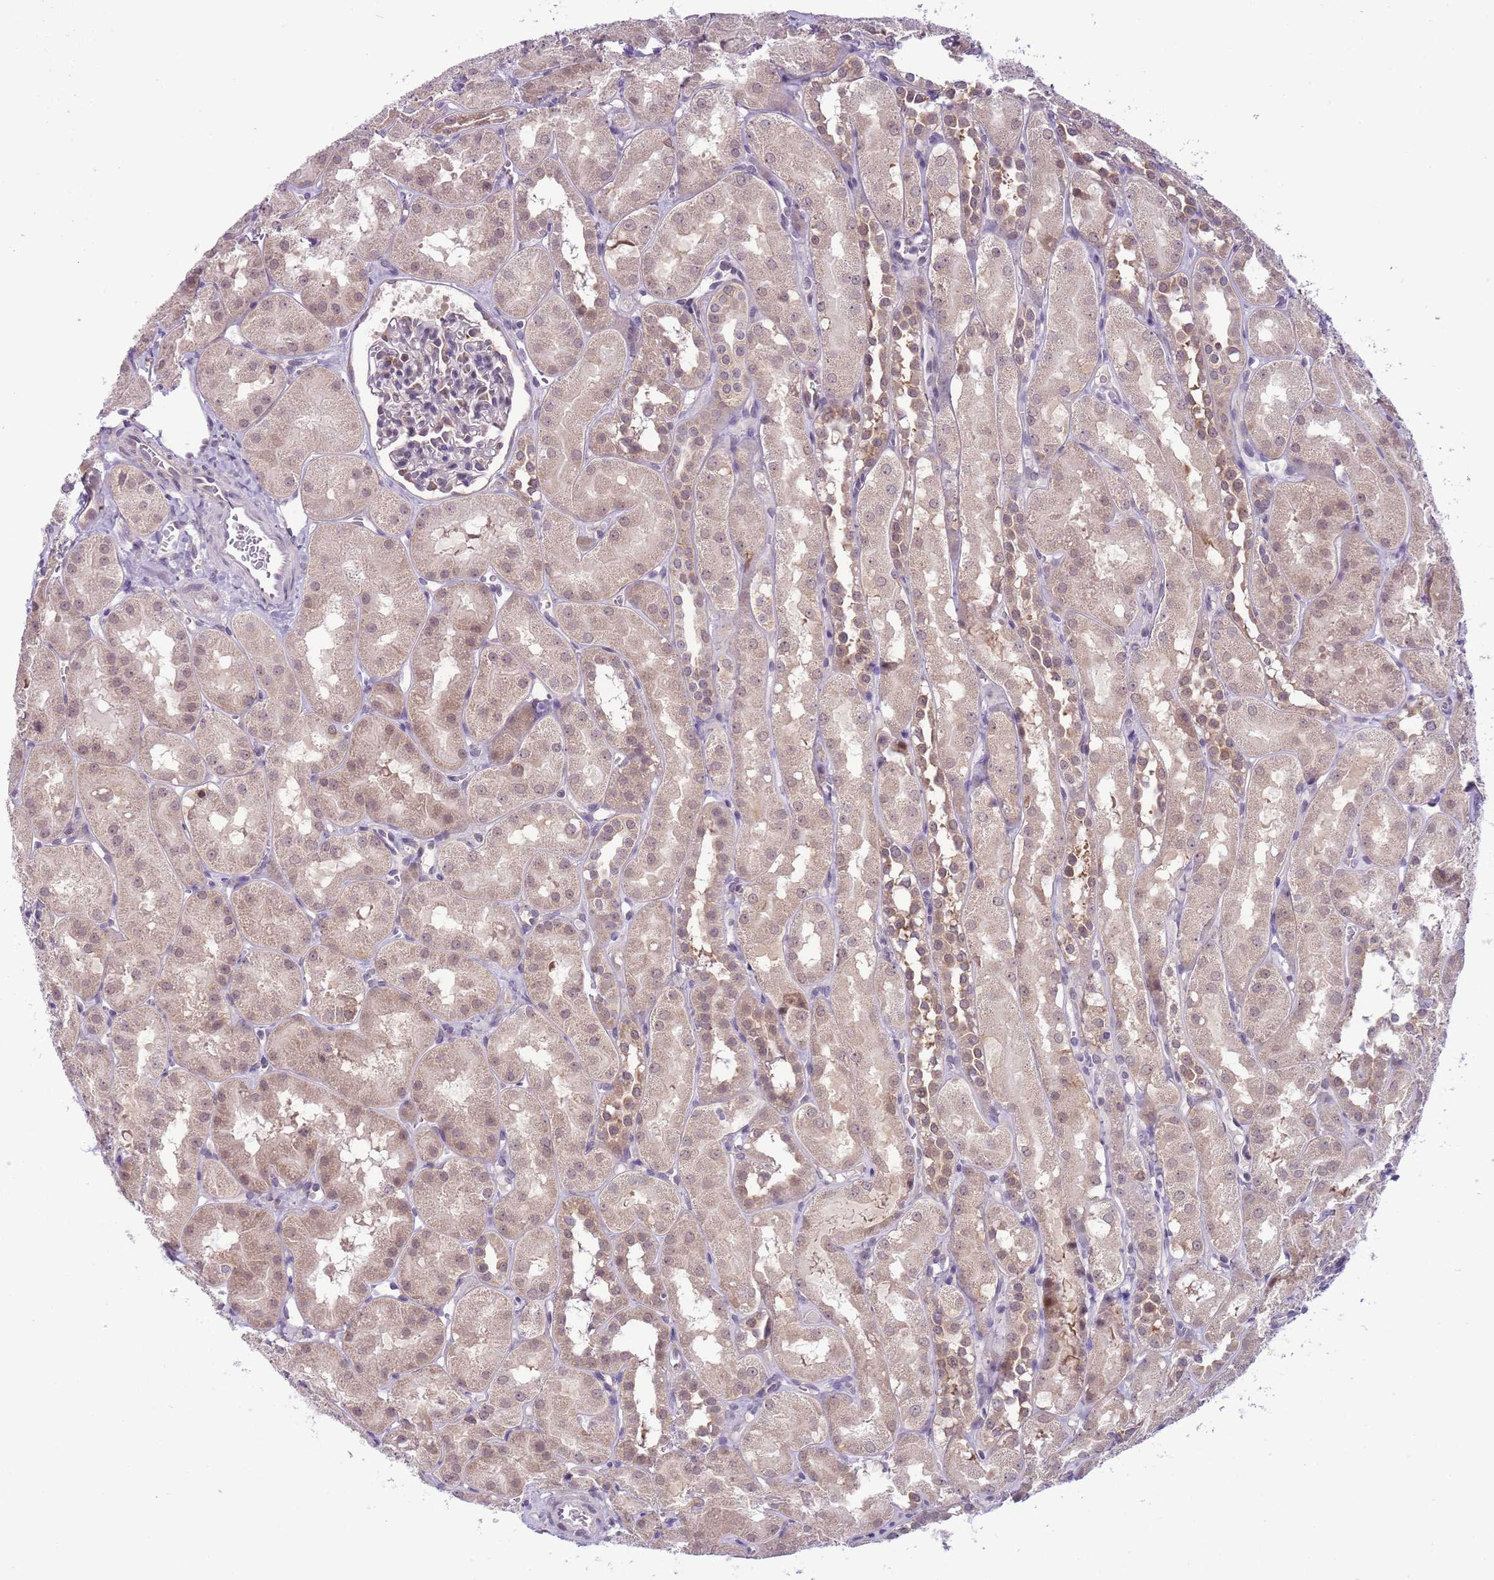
{"staining": {"intensity": "weak", "quantity": "25%-75%", "location": "nuclear"}, "tissue": "kidney", "cell_type": "Cells in glomeruli", "image_type": "normal", "snomed": [{"axis": "morphology", "description": "Normal tissue, NOS"}, {"axis": "topography", "description": "Kidney"}, {"axis": "topography", "description": "Urinary bladder"}], "caption": "DAB (3,3'-diaminobenzidine) immunohistochemical staining of benign kidney demonstrates weak nuclear protein expression in about 25%-75% of cells in glomeruli.", "gene": "FAM120C", "patient": {"sex": "male", "age": 16}}